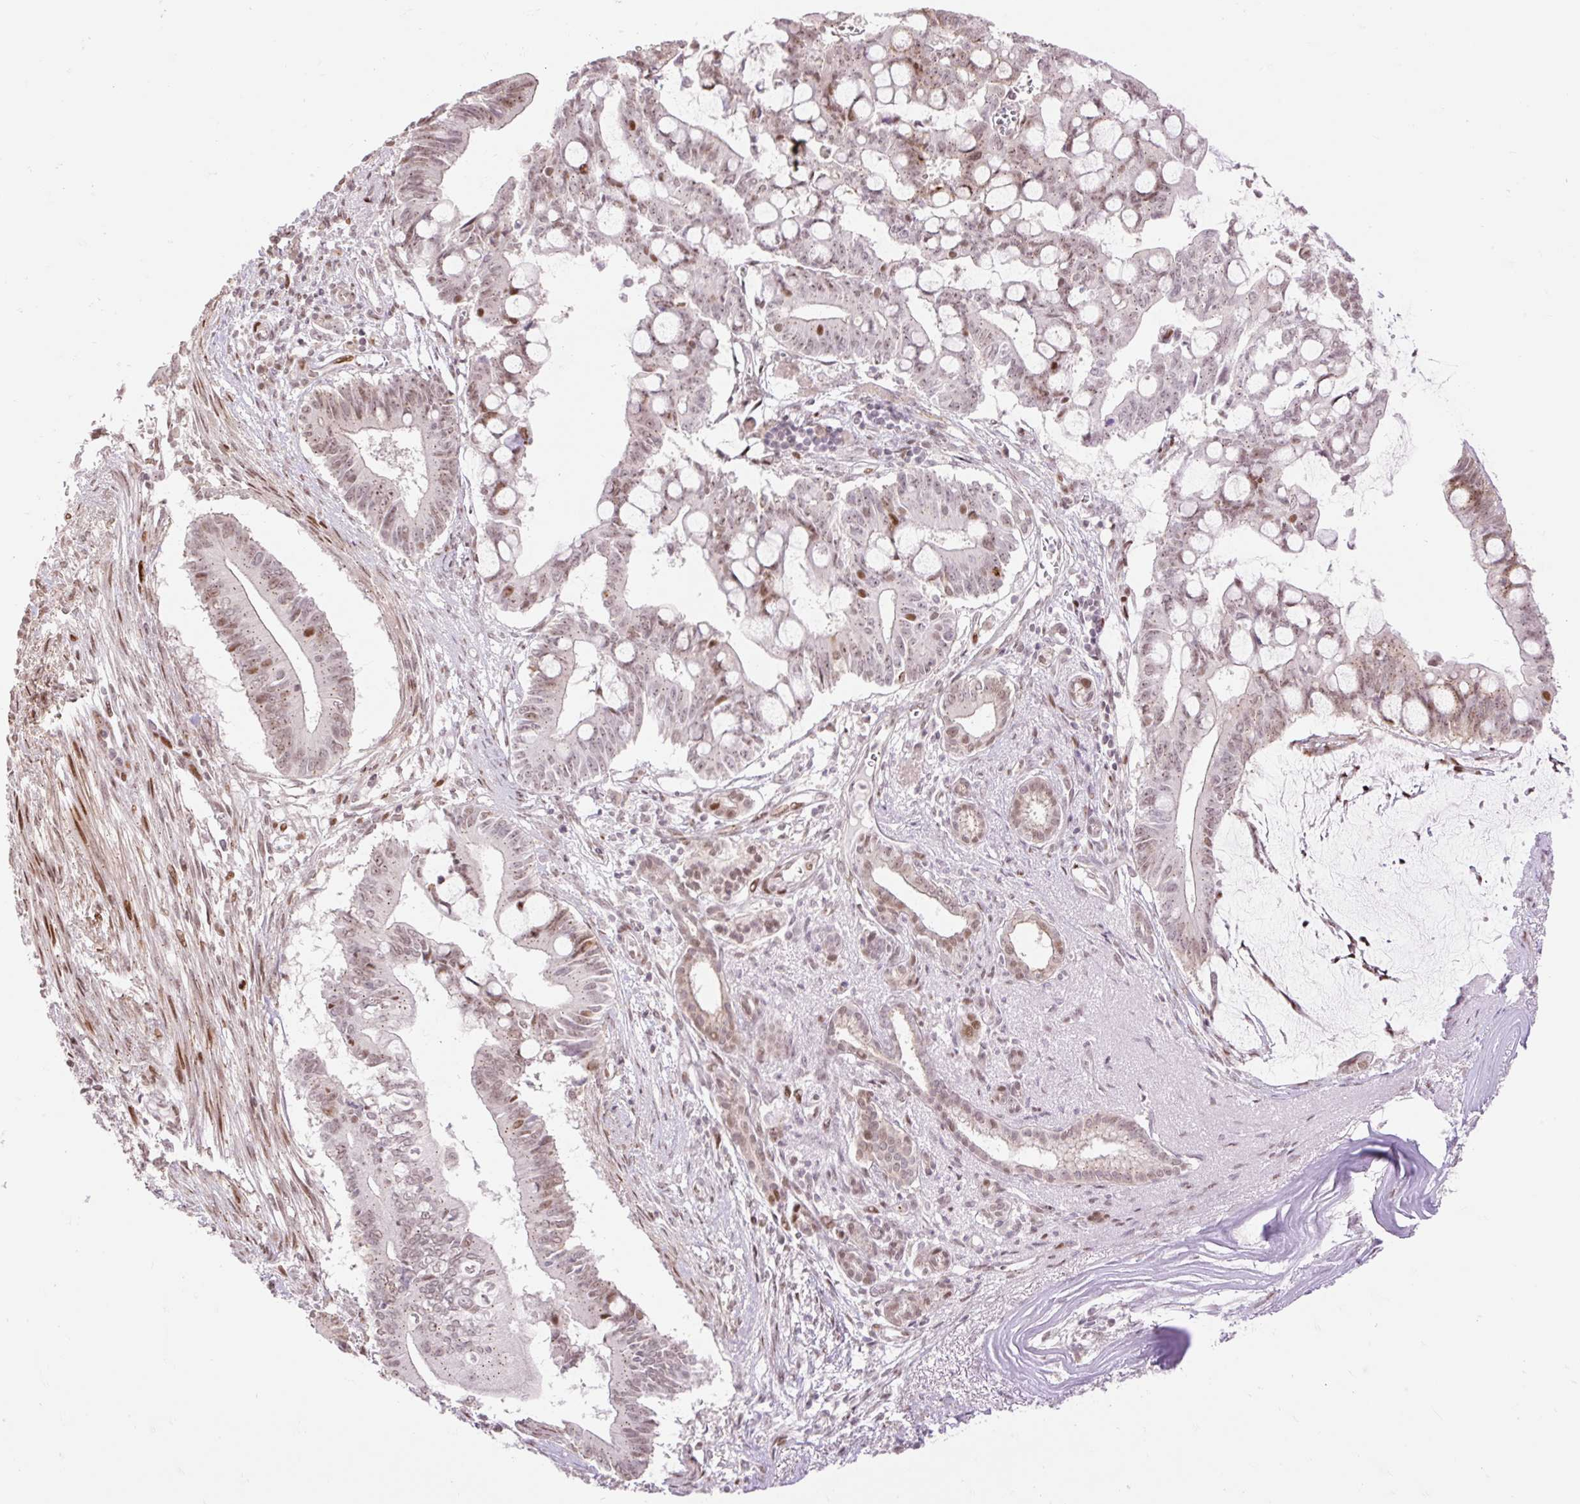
{"staining": {"intensity": "moderate", "quantity": "25%-75%", "location": "nuclear"}, "tissue": "pancreatic cancer", "cell_type": "Tumor cells", "image_type": "cancer", "snomed": [{"axis": "morphology", "description": "Adenocarcinoma, NOS"}, {"axis": "topography", "description": "Pancreas"}], "caption": "A histopathology image of adenocarcinoma (pancreatic) stained for a protein reveals moderate nuclear brown staining in tumor cells.", "gene": "RIPPLY3", "patient": {"sex": "male", "age": 68}}